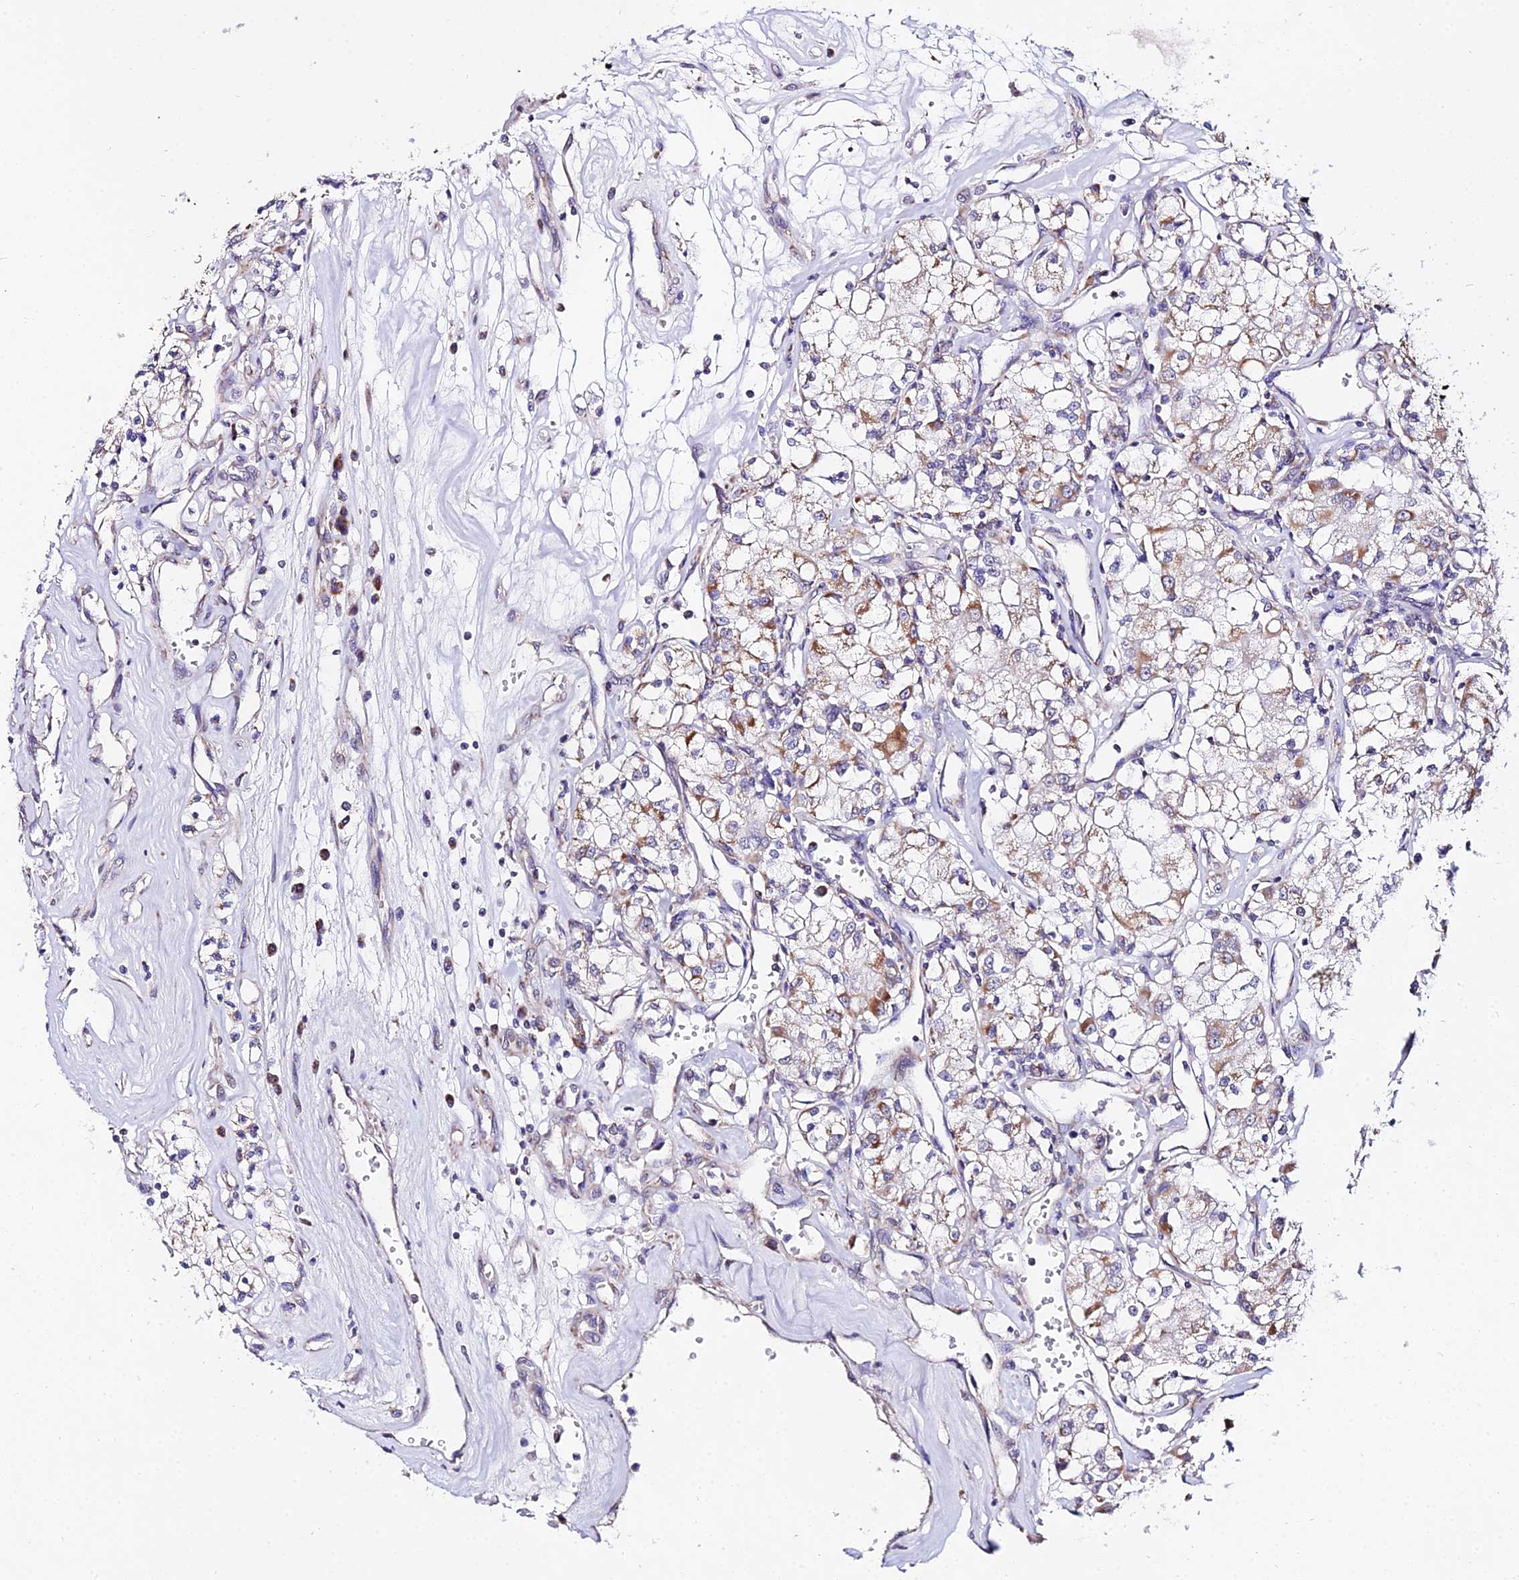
{"staining": {"intensity": "weak", "quantity": ">75%", "location": "cytoplasmic/membranous"}, "tissue": "renal cancer", "cell_type": "Tumor cells", "image_type": "cancer", "snomed": [{"axis": "morphology", "description": "Adenocarcinoma, NOS"}, {"axis": "topography", "description": "Kidney"}], "caption": "IHC photomicrograph of neoplastic tissue: renal adenocarcinoma stained using immunohistochemistry demonstrates low levels of weak protein expression localized specifically in the cytoplasmic/membranous of tumor cells, appearing as a cytoplasmic/membranous brown color.", "gene": "ATP5PB", "patient": {"sex": "female", "age": 59}}